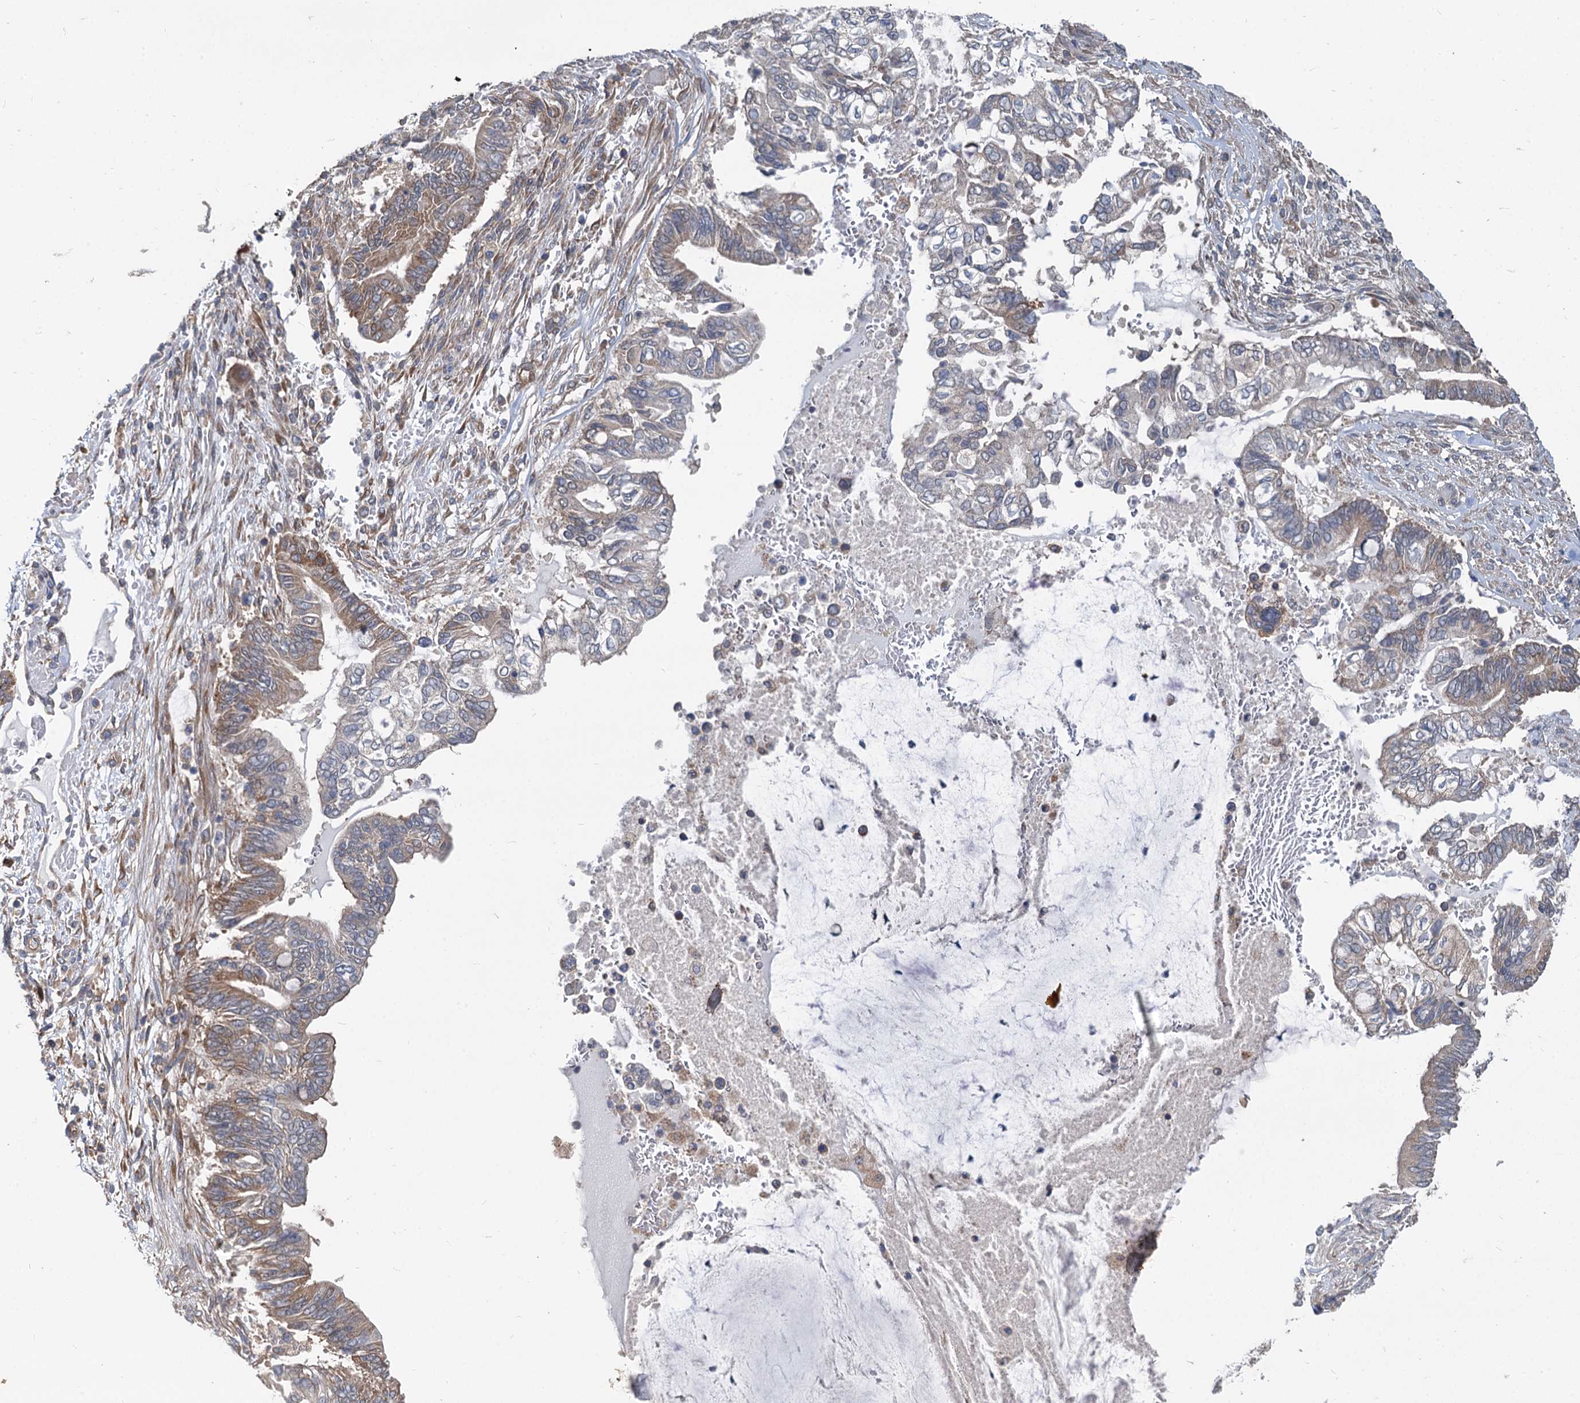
{"staining": {"intensity": "moderate", "quantity": "25%-75%", "location": "cytoplasmic/membranous"}, "tissue": "pancreatic cancer", "cell_type": "Tumor cells", "image_type": "cancer", "snomed": [{"axis": "morphology", "description": "Adenocarcinoma, NOS"}, {"axis": "topography", "description": "Pancreas"}], "caption": "A brown stain shows moderate cytoplasmic/membranous expression of a protein in human pancreatic cancer tumor cells.", "gene": "EIF2B2", "patient": {"sex": "male", "age": 68}}